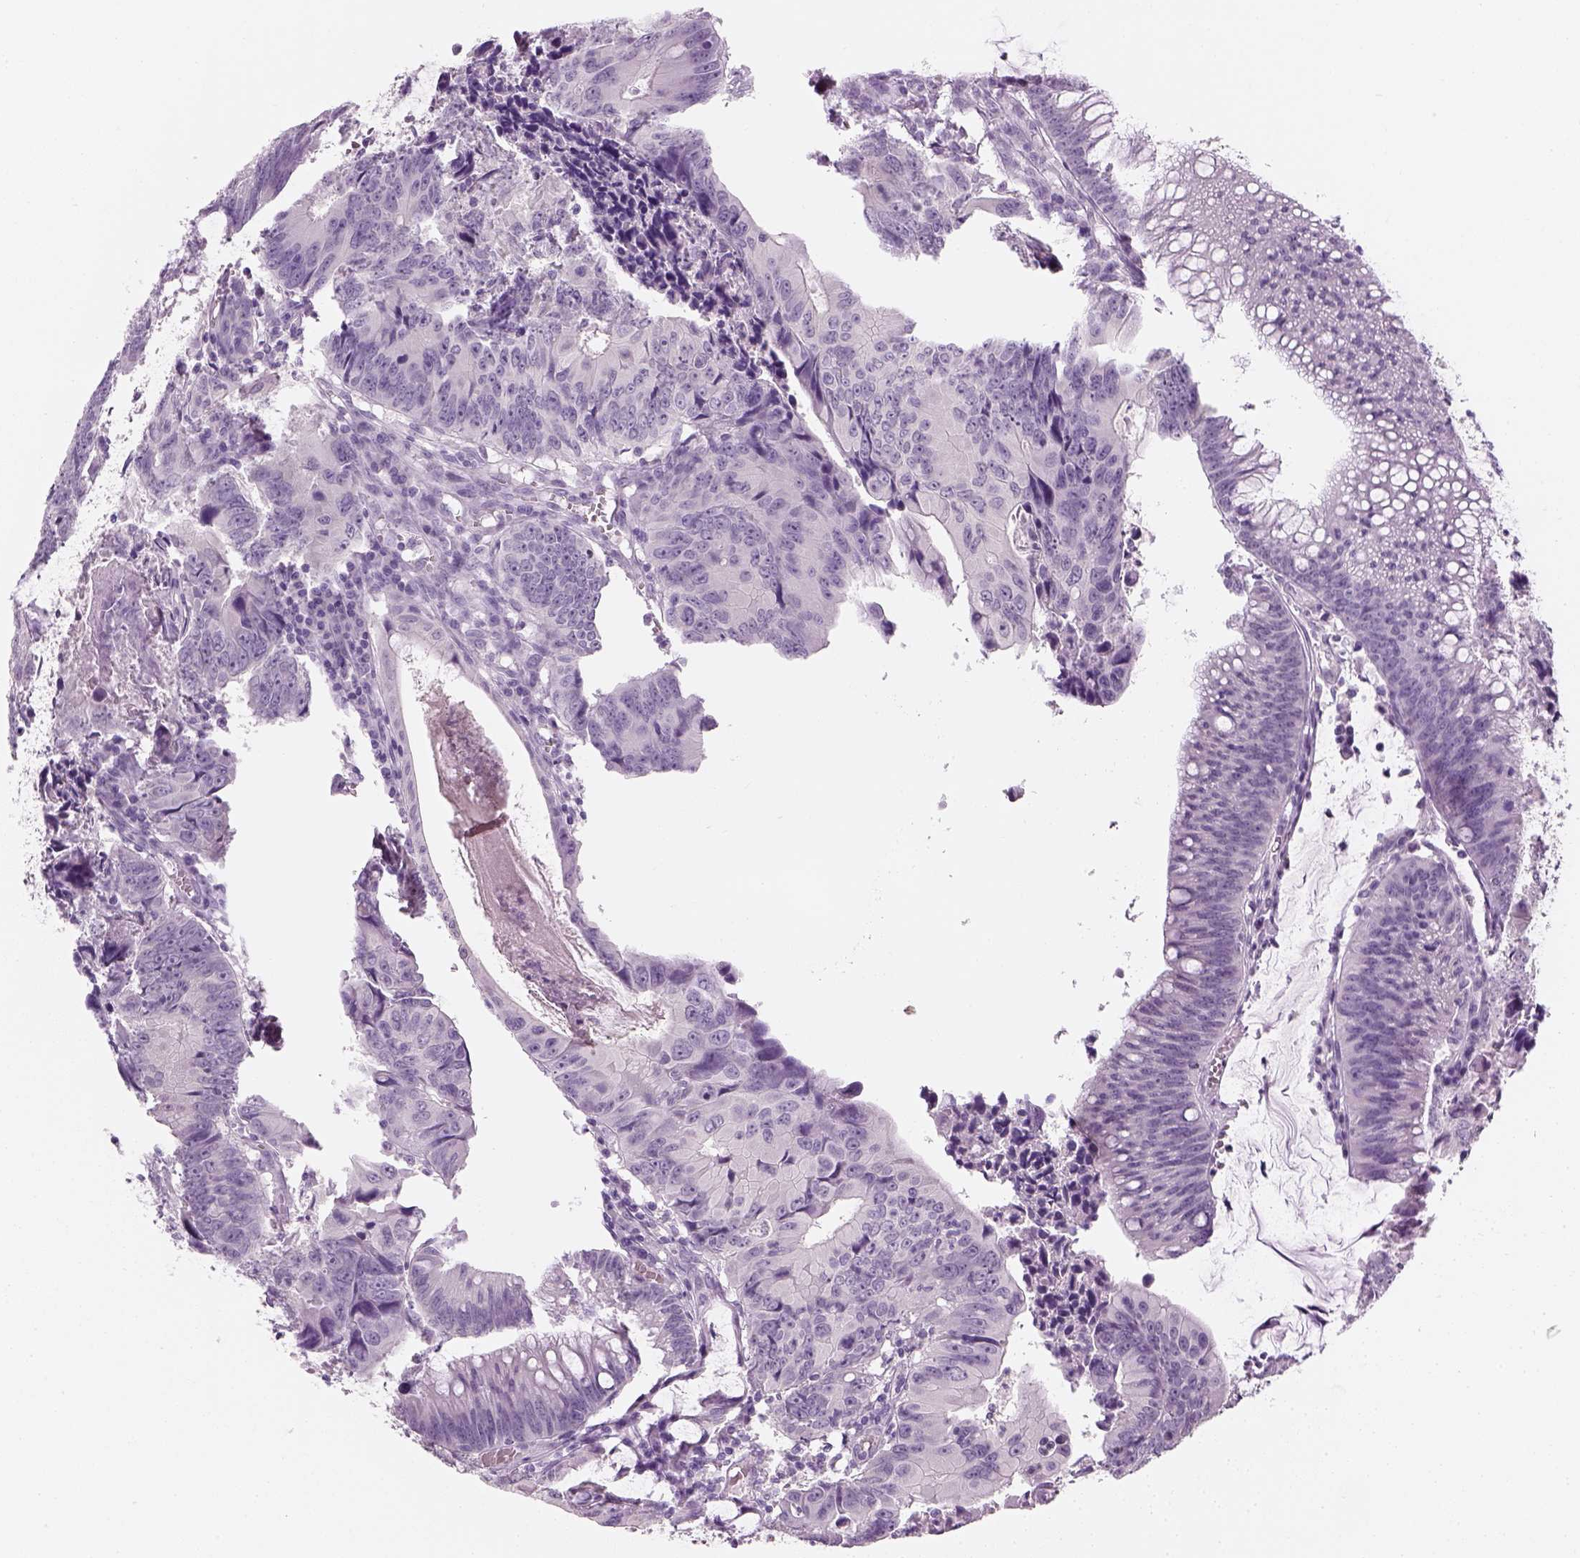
{"staining": {"intensity": "negative", "quantity": "none", "location": "none"}, "tissue": "colorectal cancer", "cell_type": "Tumor cells", "image_type": "cancer", "snomed": [{"axis": "morphology", "description": "Adenocarcinoma, NOS"}, {"axis": "topography", "description": "Colon"}], "caption": "Immunohistochemistry (IHC) histopathology image of neoplastic tissue: colorectal cancer stained with DAB (3,3'-diaminobenzidine) reveals no significant protein staining in tumor cells.", "gene": "TH", "patient": {"sex": "female", "age": 87}}